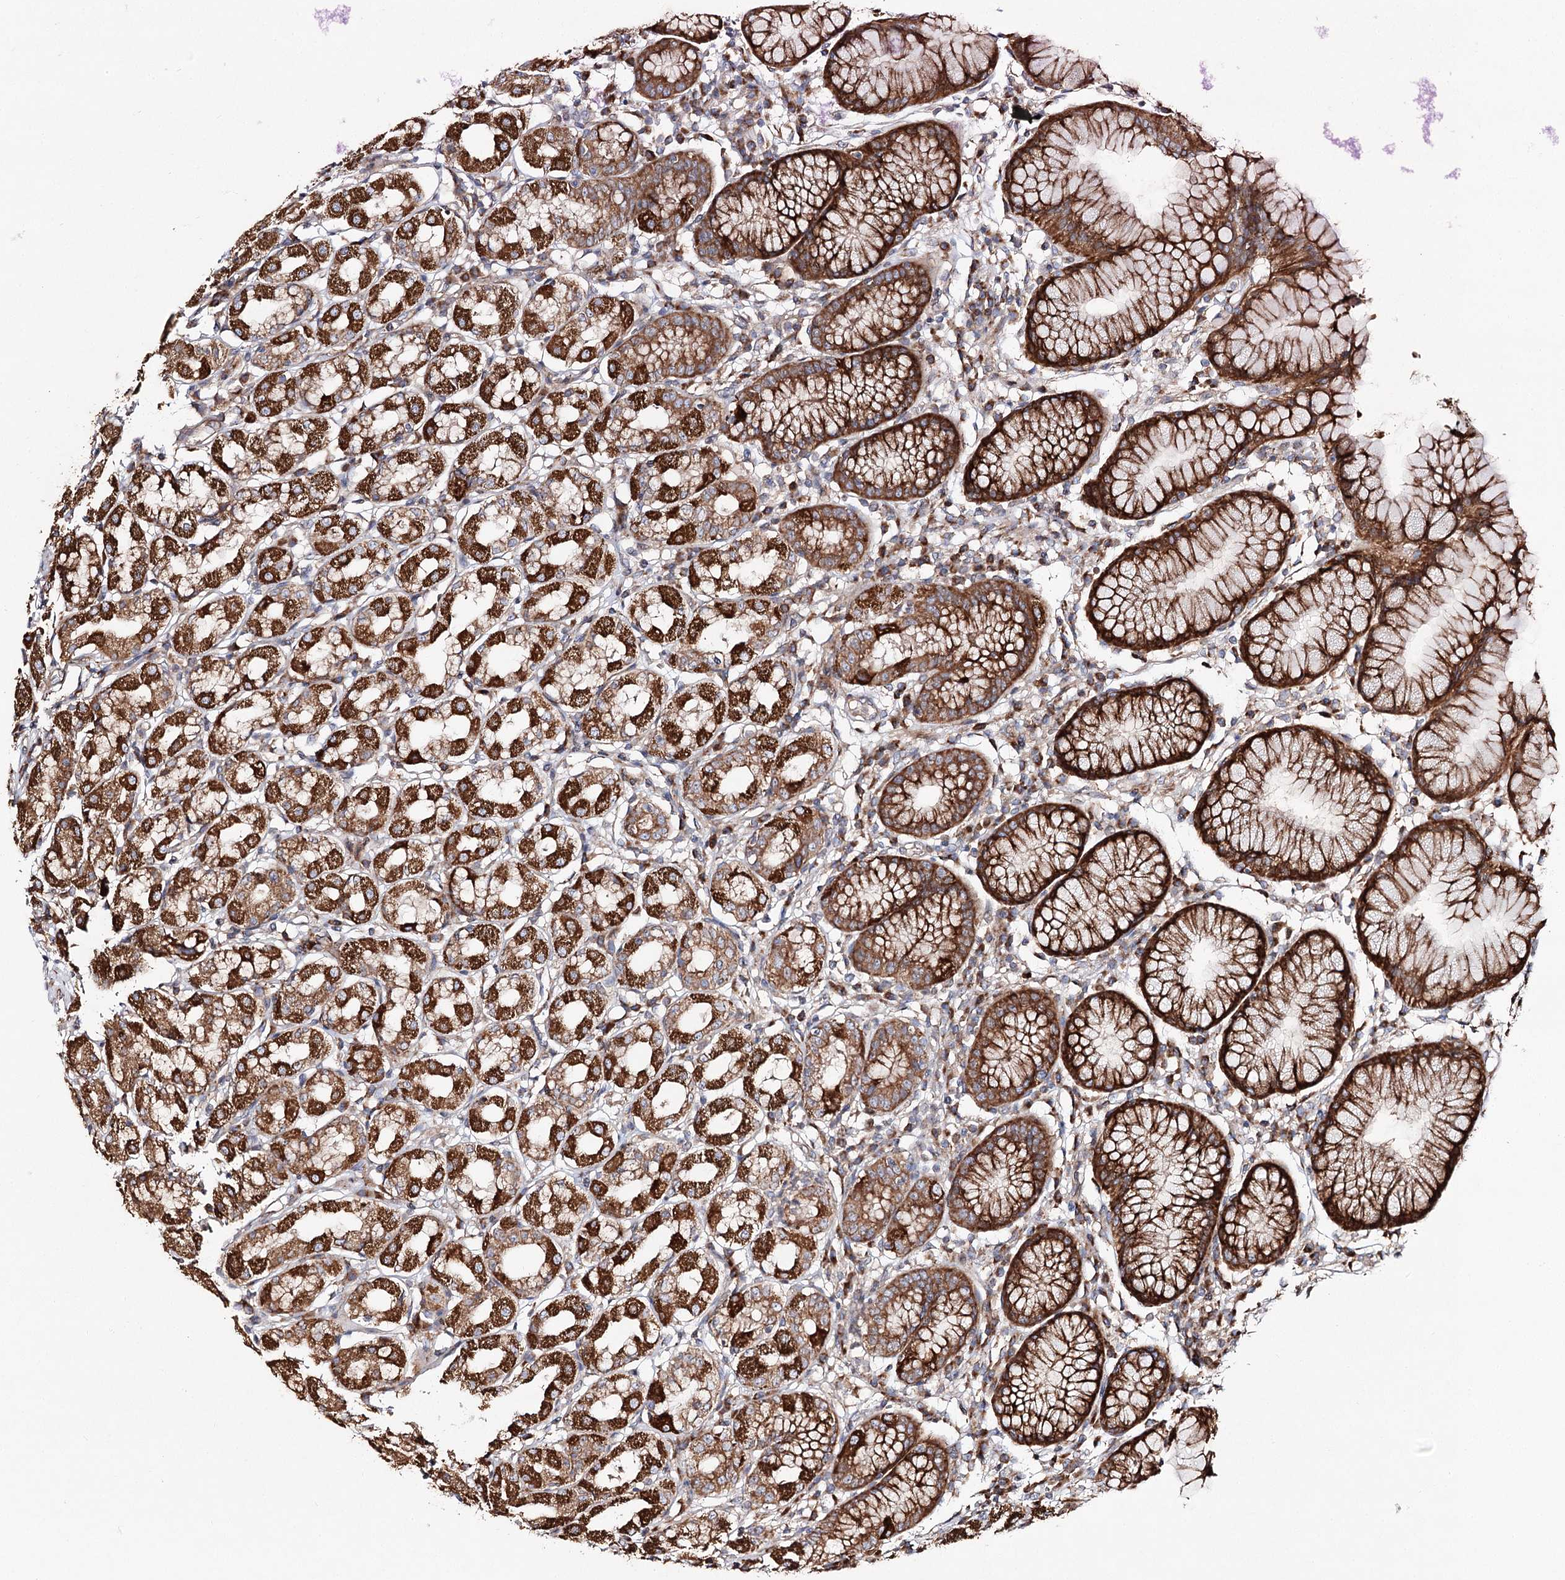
{"staining": {"intensity": "strong", "quantity": ">75%", "location": "cytoplasmic/membranous"}, "tissue": "stomach", "cell_type": "Glandular cells", "image_type": "normal", "snomed": [{"axis": "morphology", "description": "Normal tissue, NOS"}, {"axis": "topography", "description": "Stomach"}, {"axis": "topography", "description": "Stomach, lower"}], "caption": "Immunohistochemistry (IHC) (DAB) staining of normal stomach exhibits strong cytoplasmic/membranous protein expression in approximately >75% of glandular cells.", "gene": "ZFYVE16", "patient": {"sex": "female", "age": 56}}